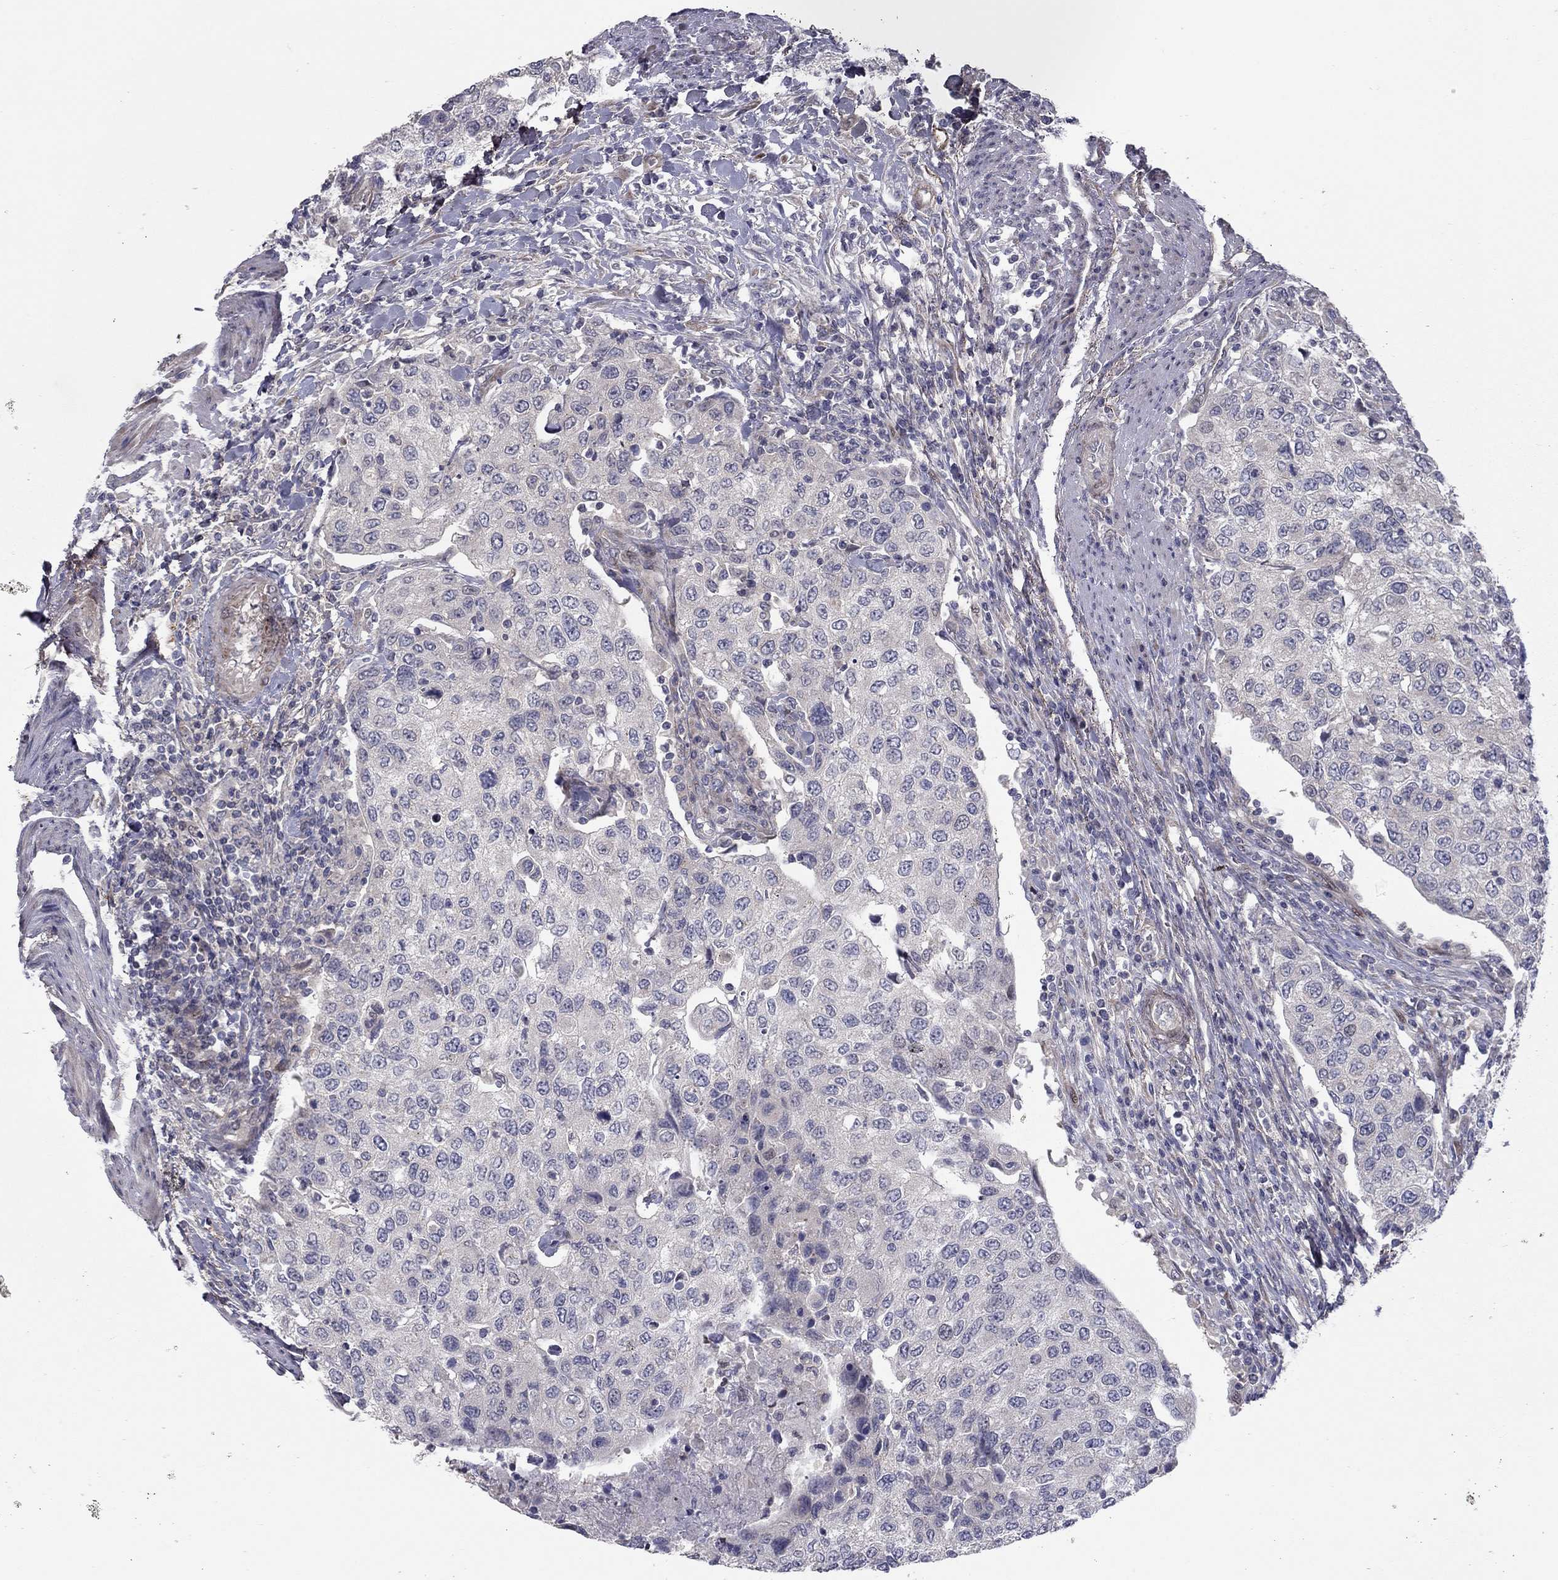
{"staining": {"intensity": "negative", "quantity": "none", "location": "none"}, "tissue": "urothelial cancer", "cell_type": "Tumor cells", "image_type": "cancer", "snomed": [{"axis": "morphology", "description": "Urothelial carcinoma, High grade"}, {"axis": "topography", "description": "Urinary bladder"}], "caption": "This image is of urothelial cancer stained with immunohistochemistry (IHC) to label a protein in brown with the nuclei are counter-stained blue. There is no expression in tumor cells.", "gene": "DUSP7", "patient": {"sex": "female", "age": 78}}